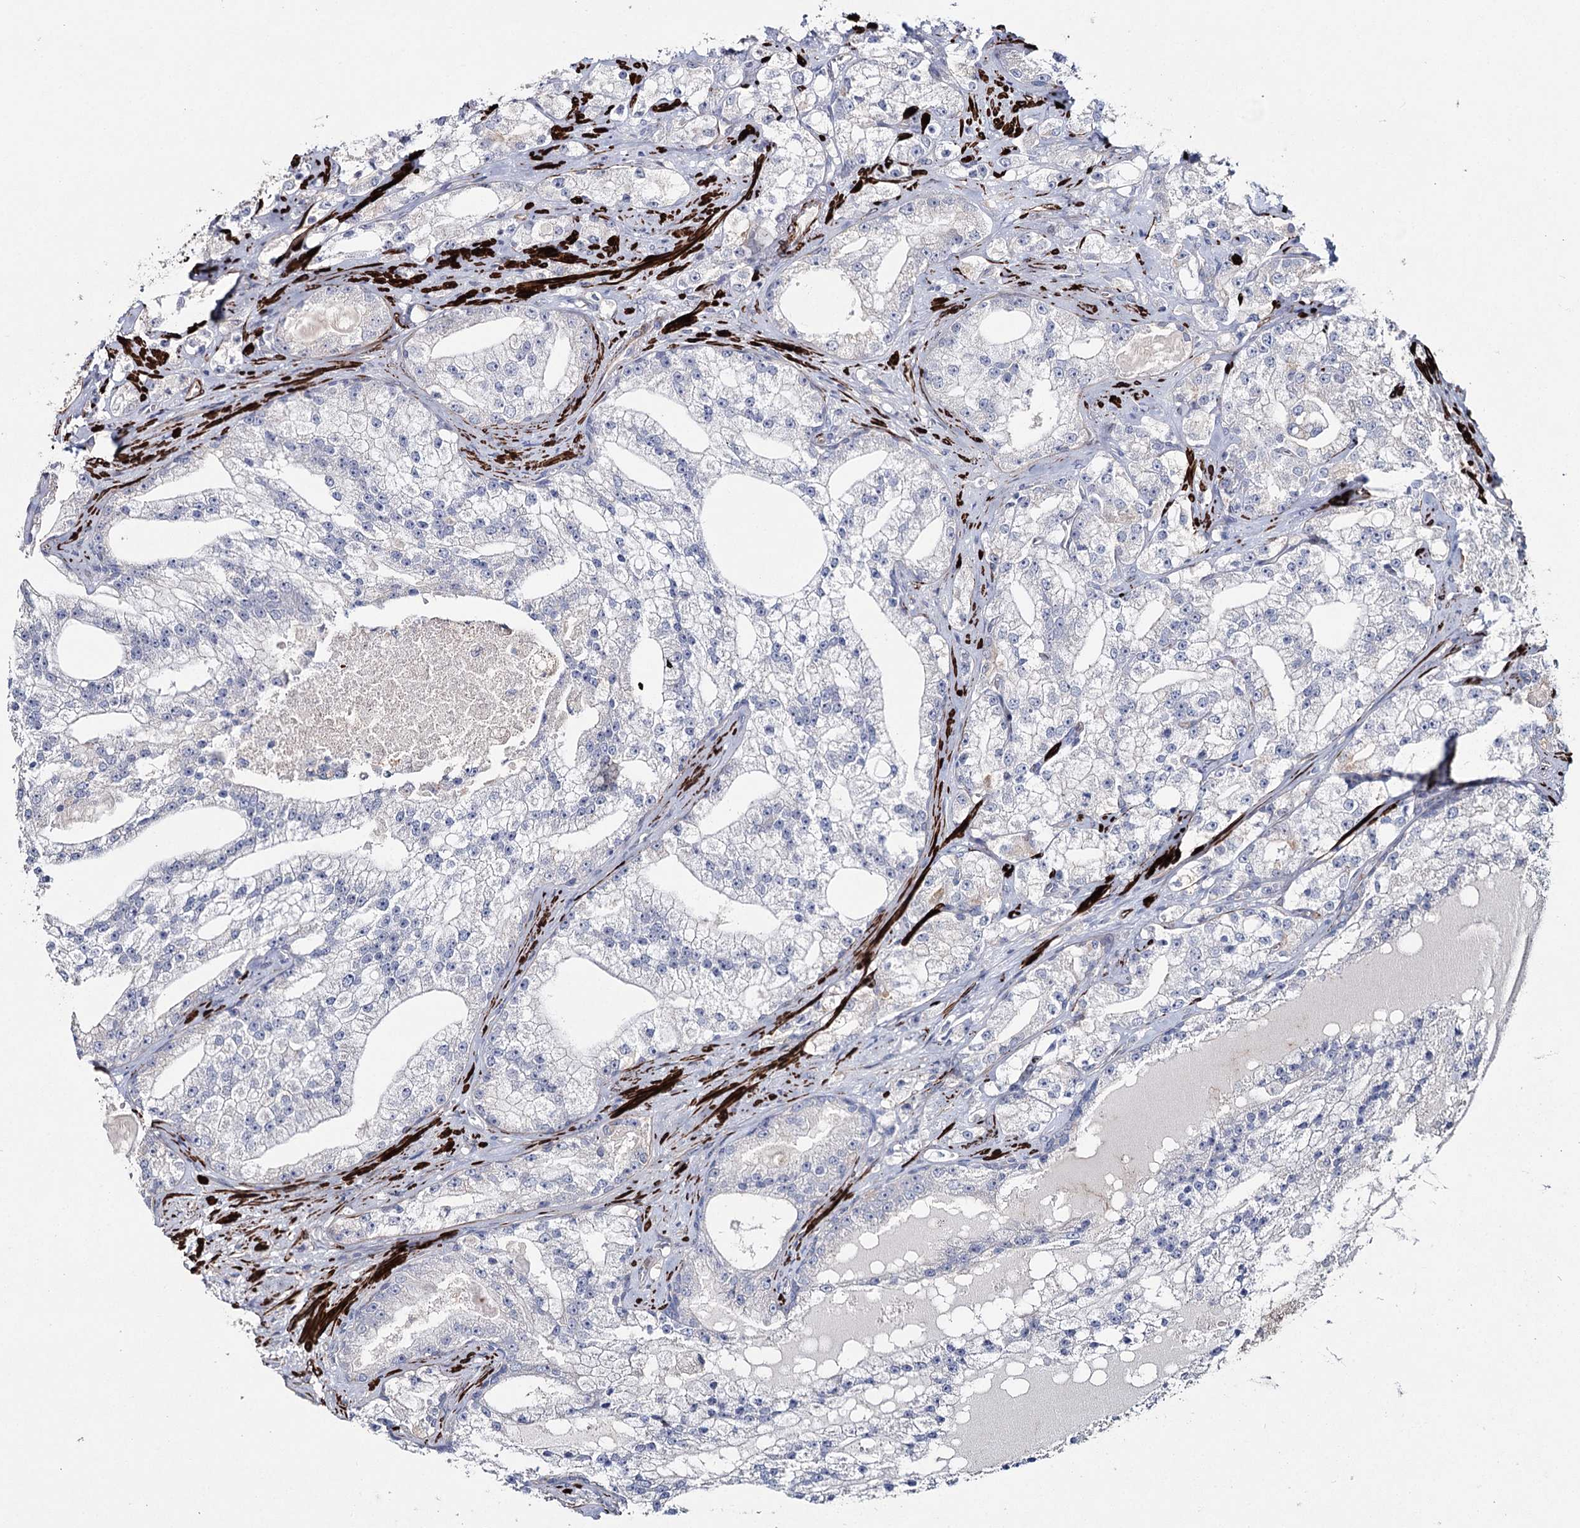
{"staining": {"intensity": "weak", "quantity": "<25%", "location": "cytoplasmic/membranous"}, "tissue": "prostate cancer", "cell_type": "Tumor cells", "image_type": "cancer", "snomed": [{"axis": "morphology", "description": "Adenocarcinoma, High grade"}, {"axis": "topography", "description": "Prostate"}], "caption": "The image exhibits no significant expression in tumor cells of prostate cancer (high-grade adenocarcinoma). (DAB IHC with hematoxylin counter stain).", "gene": "SUMF1", "patient": {"sex": "male", "age": 64}}